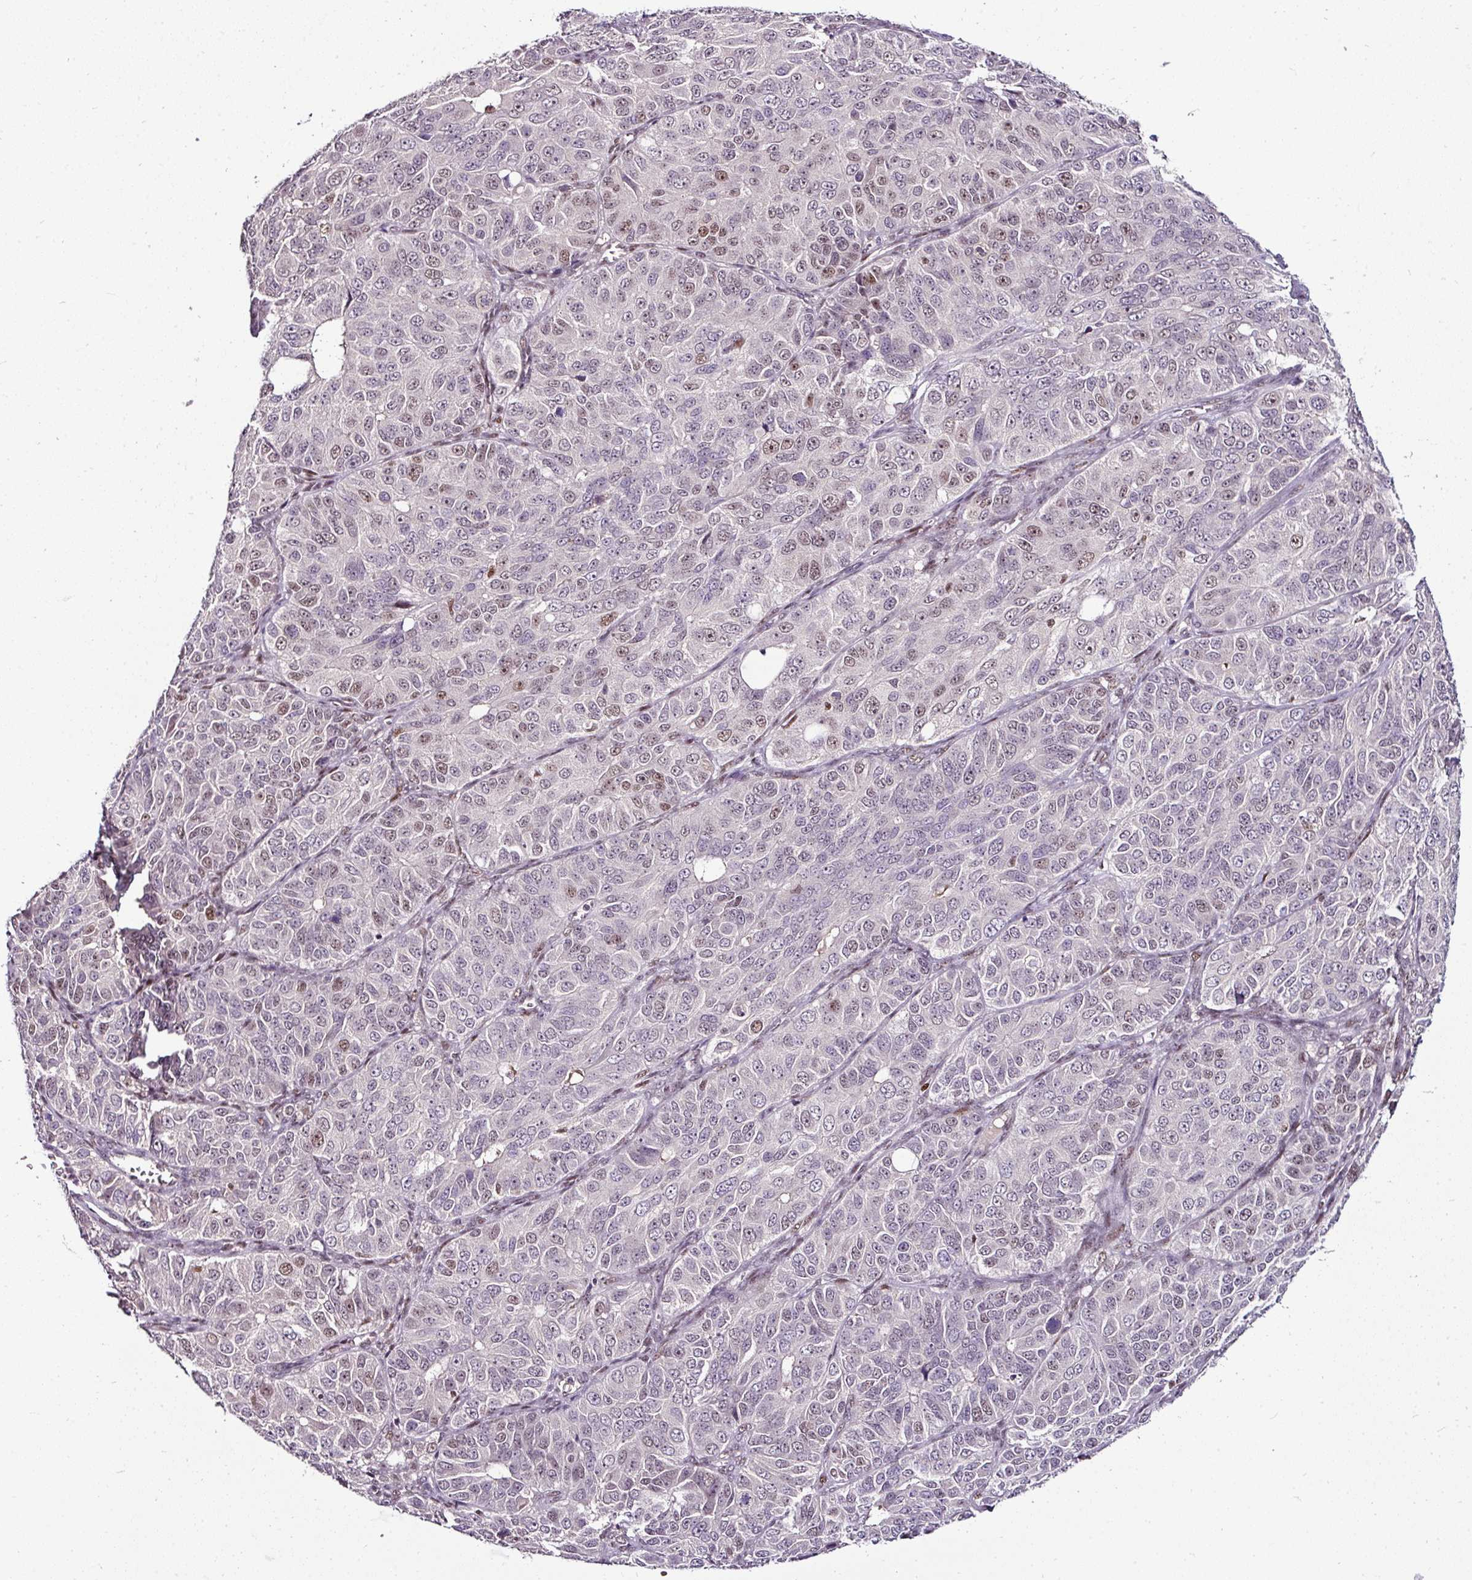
{"staining": {"intensity": "weak", "quantity": "<25%", "location": "nuclear"}, "tissue": "ovarian cancer", "cell_type": "Tumor cells", "image_type": "cancer", "snomed": [{"axis": "morphology", "description": "Carcinoma, endometroid"}, {"axis": "topography", "description": "Ovary"}], "caption": "Immunohistochemistry (IHC) histopathology image of human ovarian cancer (endometroid carcinoma) stained for a protein (brown), which reveals no positivity in tumor cells.", "gene": "KLF16", "patient": {"sex": "female", "age": 51}}